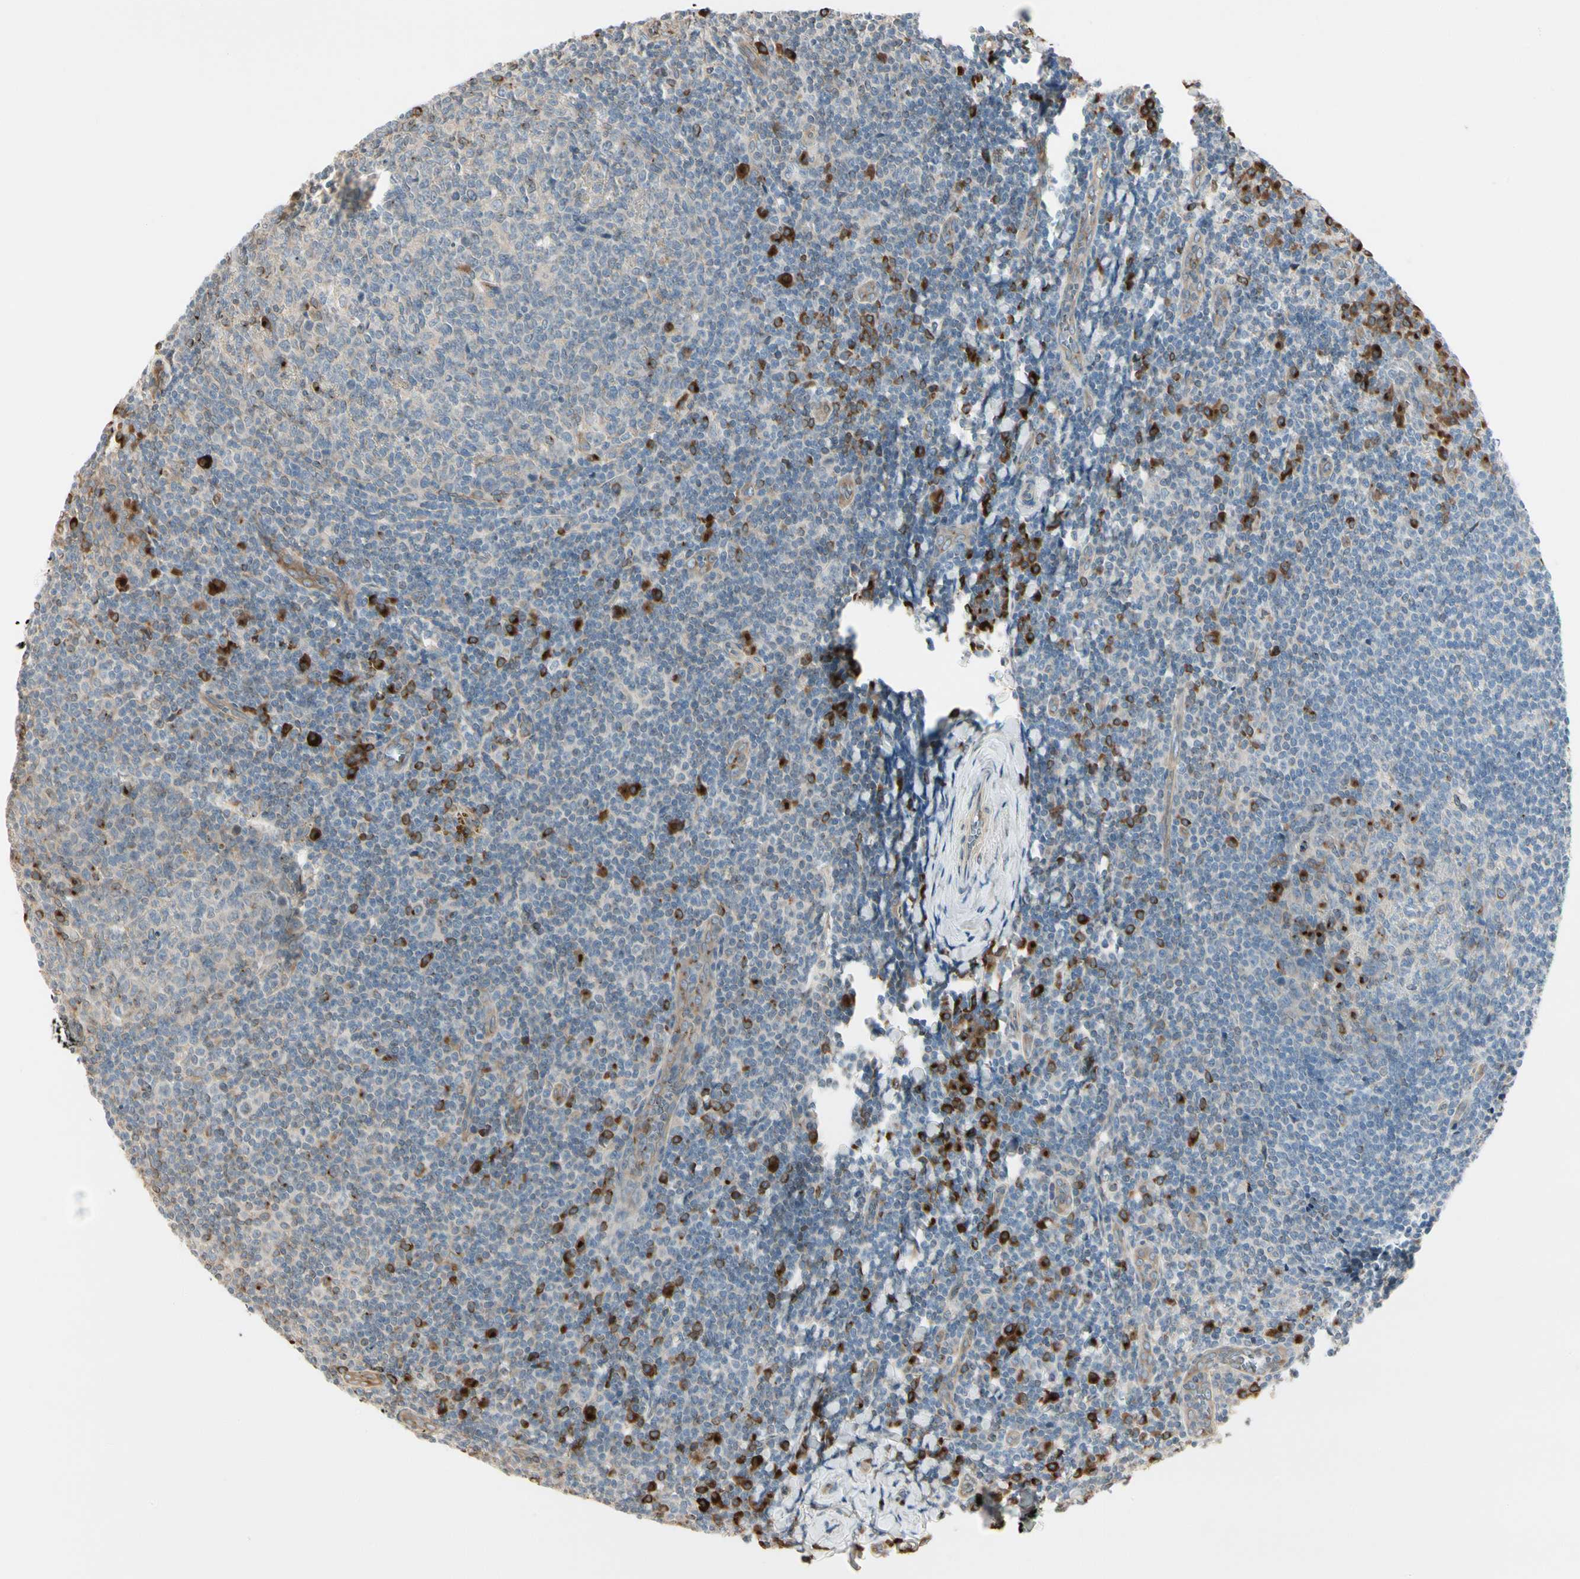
{"staining": {"intensity": "moderate", "quantity": "<25%", "location": "nuclear"}, "tissue": "tonsil", "cell_type": "Germinal center cells", "image_type": "normal", "snomed": [{"axis": "morphology", "description": "Normal tissue, NOS"}, {"axis": "topography", "description": "Tonsil"}], "caption": "Tonsil was stained to show a protein in brown. There is low levels of moderate nuclear expression in about <25% of germinal center cells. The protein of interest is shown in brown color, while the nuclei are stained blue.", "gene": "NUCB2", "patient": {"sex": "male", "age": 31}}